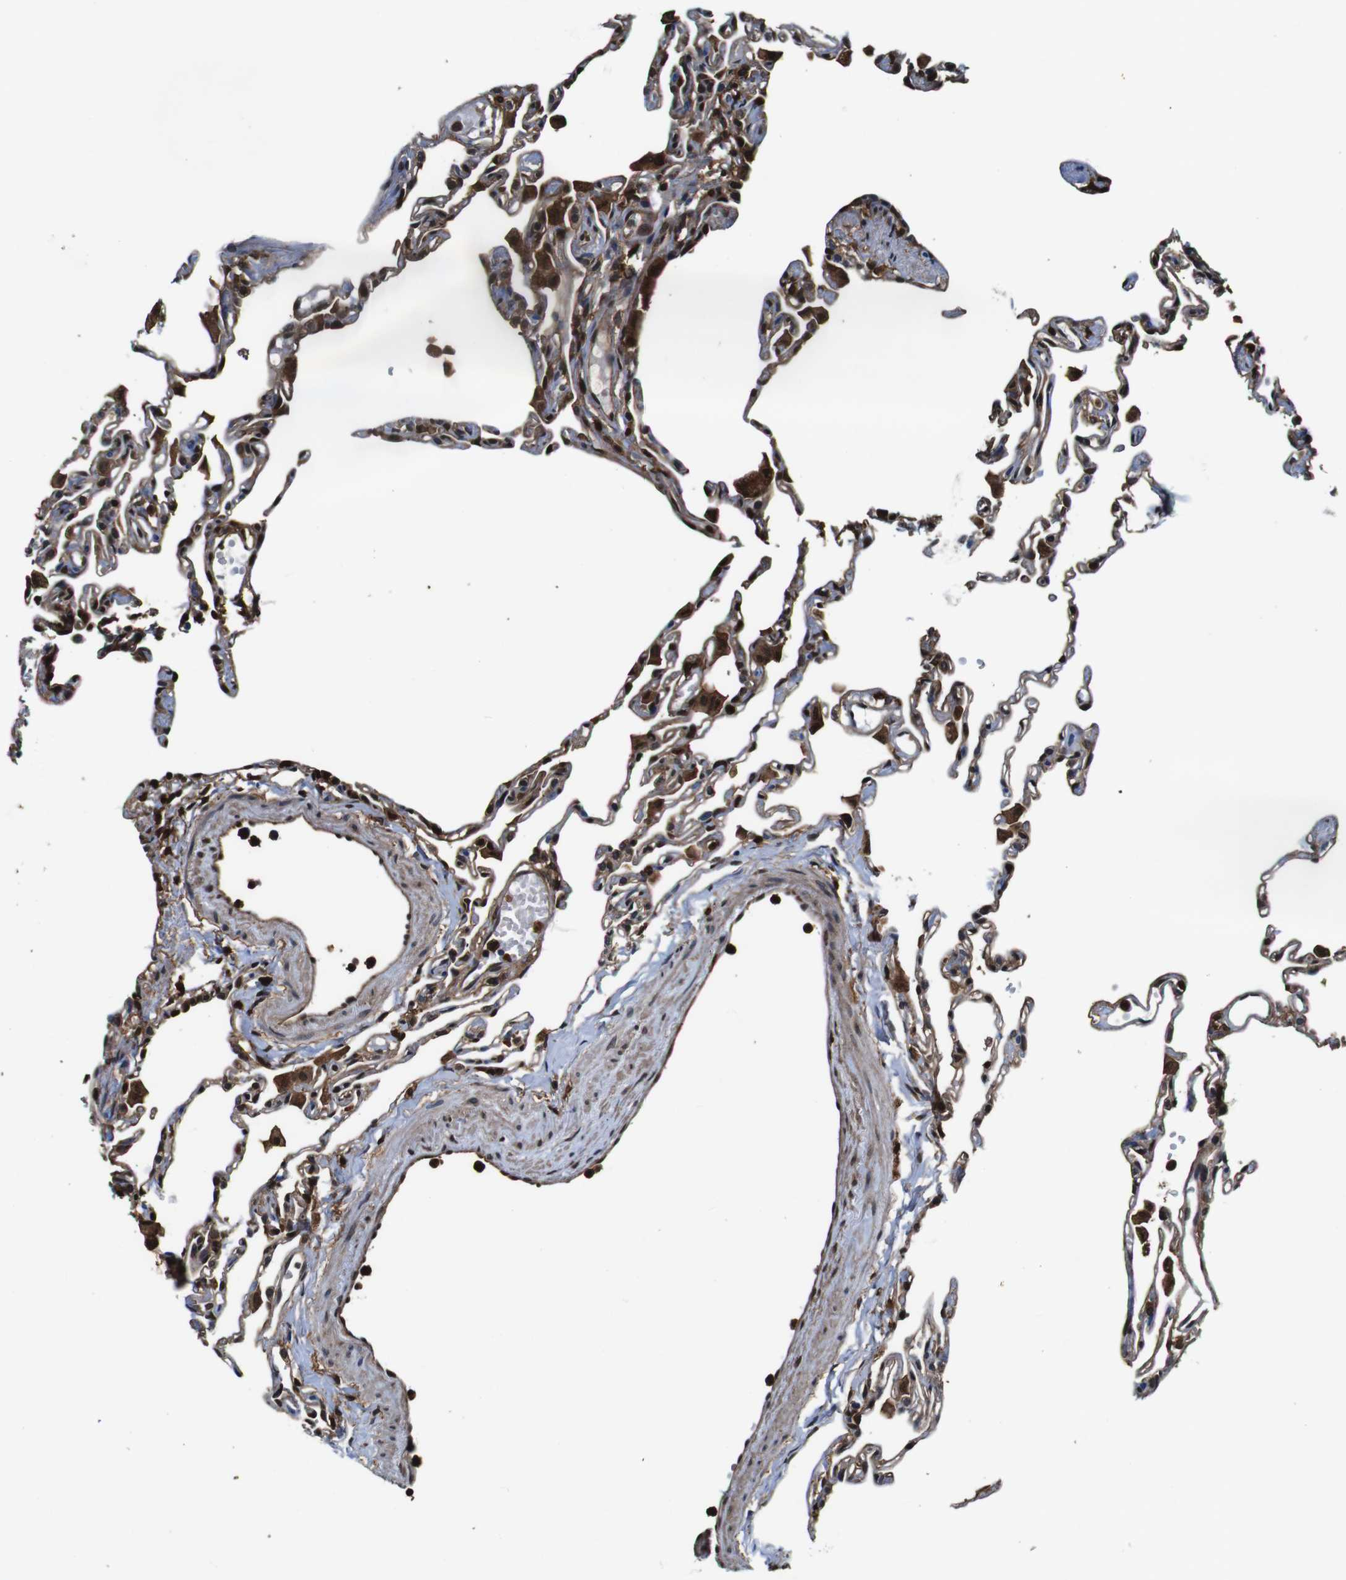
{"staining": {"intensity": "moderate", "quantity": "25%-75%", "location": "cytoplasmic/membranous,nuclear"}, "tissue": "lung", "cell_type": "Alveolar cells", "image_type": "normal", "snomed": [{"axis": "morphology", "description": "Normal tissue, NOS"}, {"axis": "topography", "description": "Lung"}], "caption": "The micrograph demonstrates staining of normal lung, revealing moderate cytoplasmic/membranous,nuclear protein expression (brown color) within alveolar cells.", "gene": "ANXA1", "patient": {"sex": "female", "age": 49}}